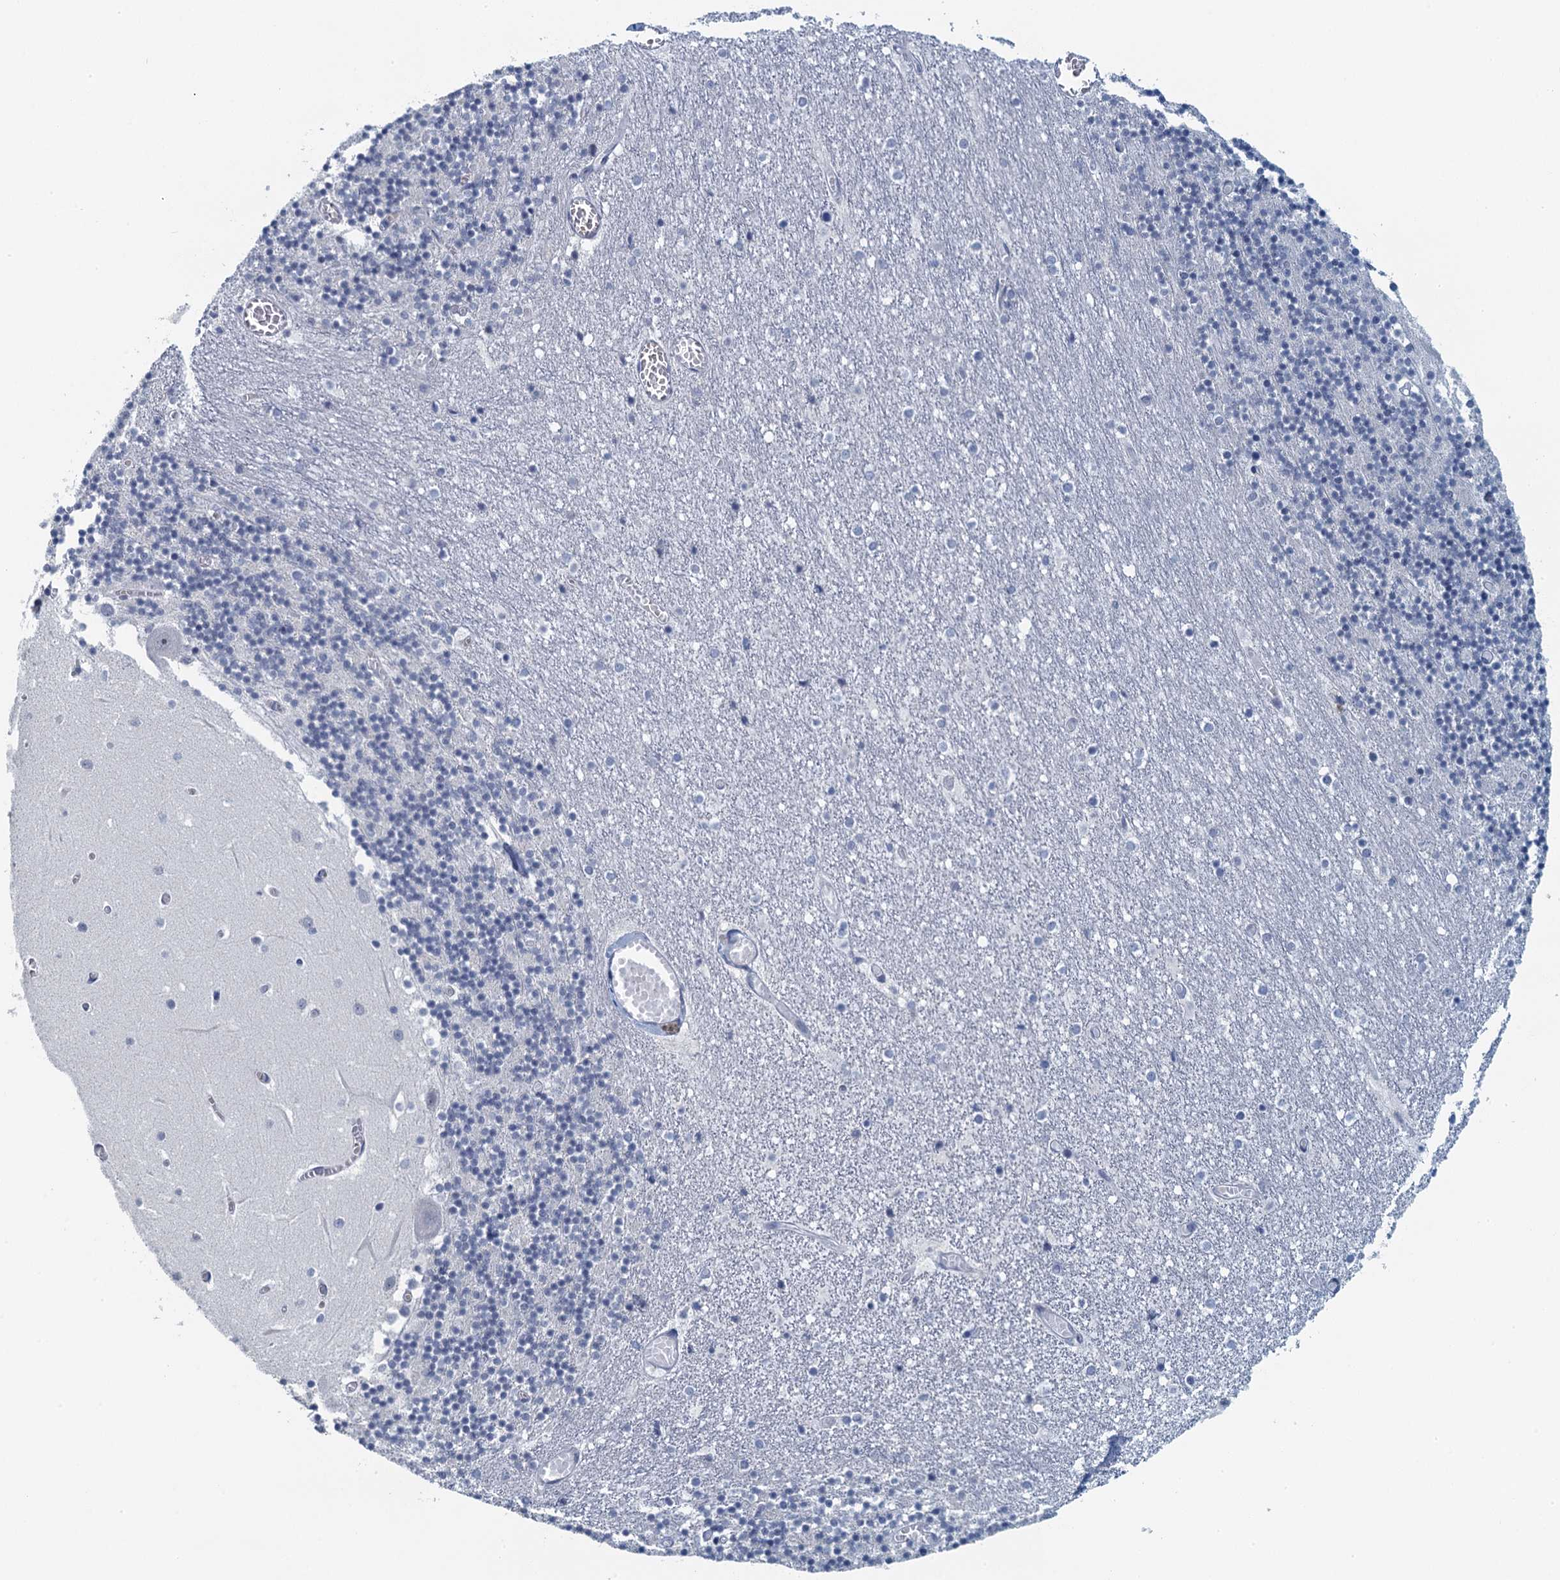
{"staining": {"intensity": "weak", "quantity": "<25%", "location": "nuclear"}, "tissue": "cerebellum", "cell_type": "Cells in granular layer", "image_type": "normal", "snomed": [{"axis": "morphology", "description": "Normal tissue, NOS"}, {"axis": "topography", "description": "Cerebellum"}], "caption": "Protein analysis of benign cerebellum reveals no significant positivity in cells in granular layer. The staining was performed using DAB to visualize the protein expression in brown, while the nuclei were stained in blue with hematoxylin (Magnification: 20x).", "gene": "TTLL9", "patient": {"sex": "female", "age": 28}}